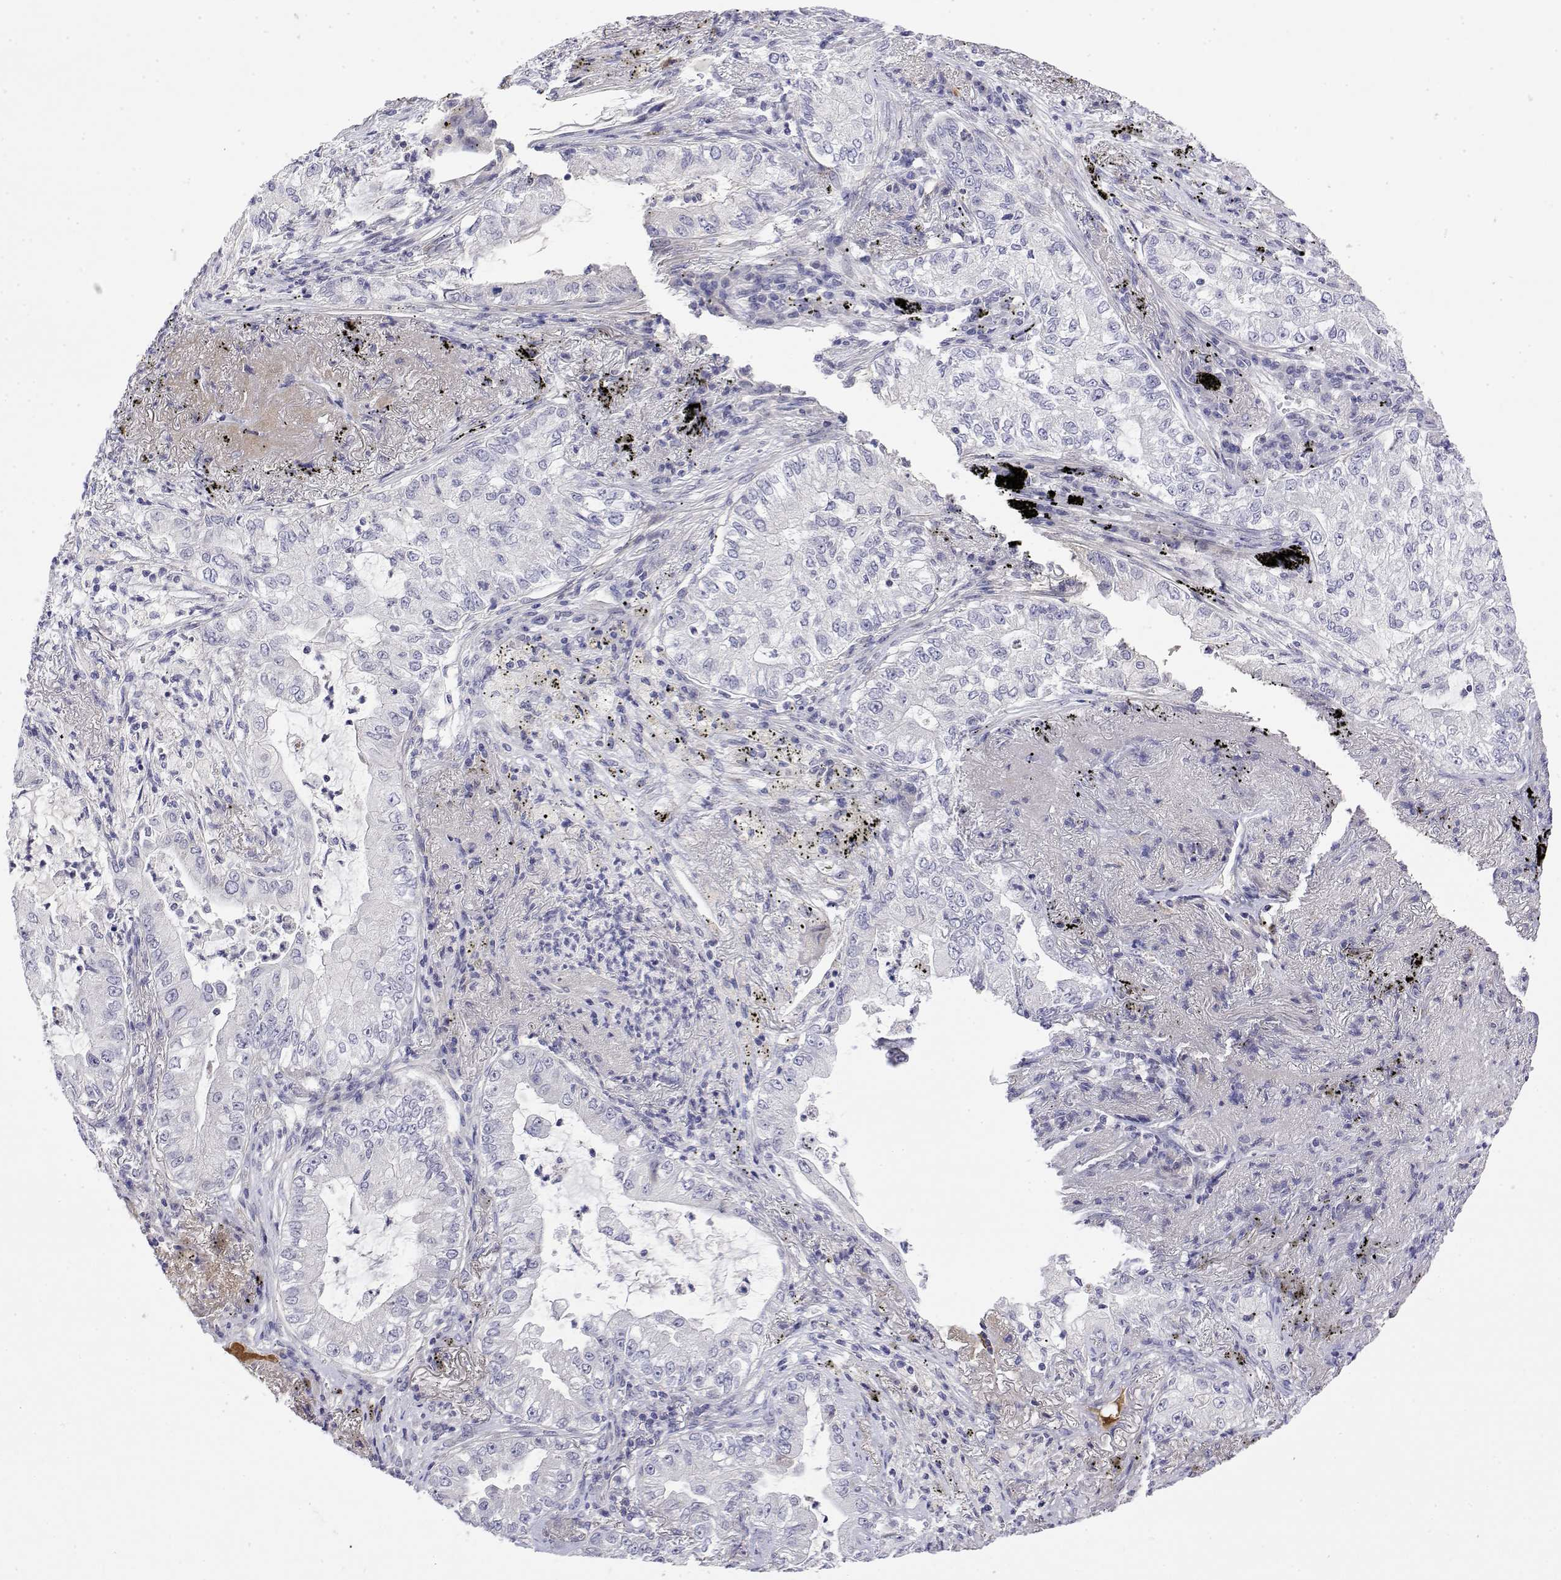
{"staining": {"intensity": "negative", "quantity": "none", "location": "none"}, "tissue": "lung cancer", "cell_type": "Tumor cells", "image_type": "cancer", "snomed": [{"axis": "morphology", "description": "Adenocarcinoma, NOS"}, {"axis": "topography", "description": "Lung"}], "caption": "Immunohistochemistry (IHC) histopathology image of human adenocarcinoma (lung) stained for a protein (brown), which shows no staining in tumor cells. The staining is performed using DAB (3,3'-diaminobenzidine) brown chromogen with nuclei counter-stained in using hematoxylin.", "gene": "GGACT", "patient": {"sex": "female", "age": 73}}